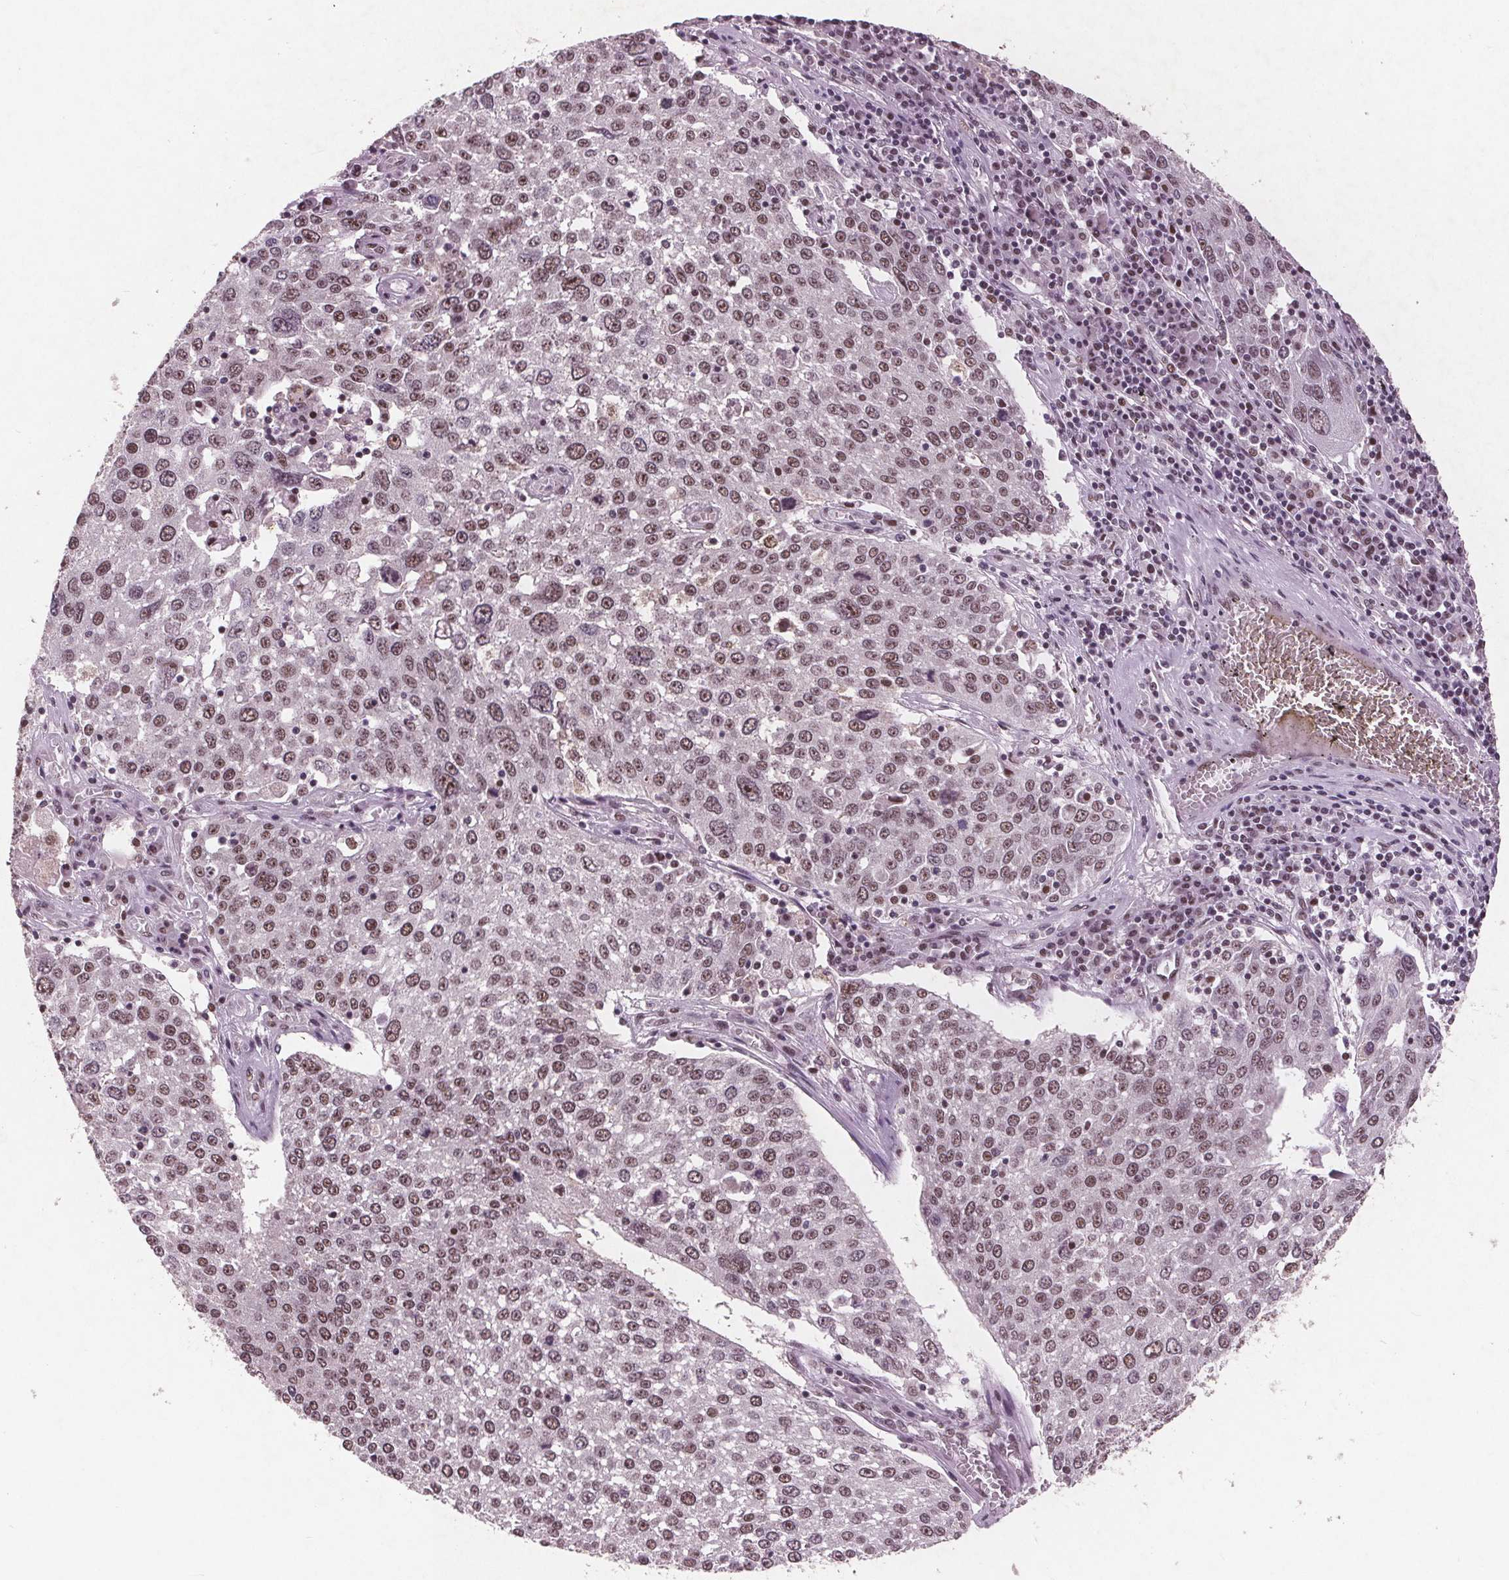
{"staining": {"intensity": "weak", "quantity": ">75%", "location": "nuclear"}, "tissue": "lung cancer", "cell_type": "Tumor cells", "image_type": "cancer", "snomed": [{"axis": "morphology", "description": "Squamous cell carcinoma, NOS"}, {"axis": "topography", "description": "Lung"}], "caption": "A low amount of weak nuclear staining is identified in about >75% of tumor cells in squamous cell carcinoma (lung) tissue.", "gene": "RPS6KA2", "patient": {"sex": "male", "age": 65}}